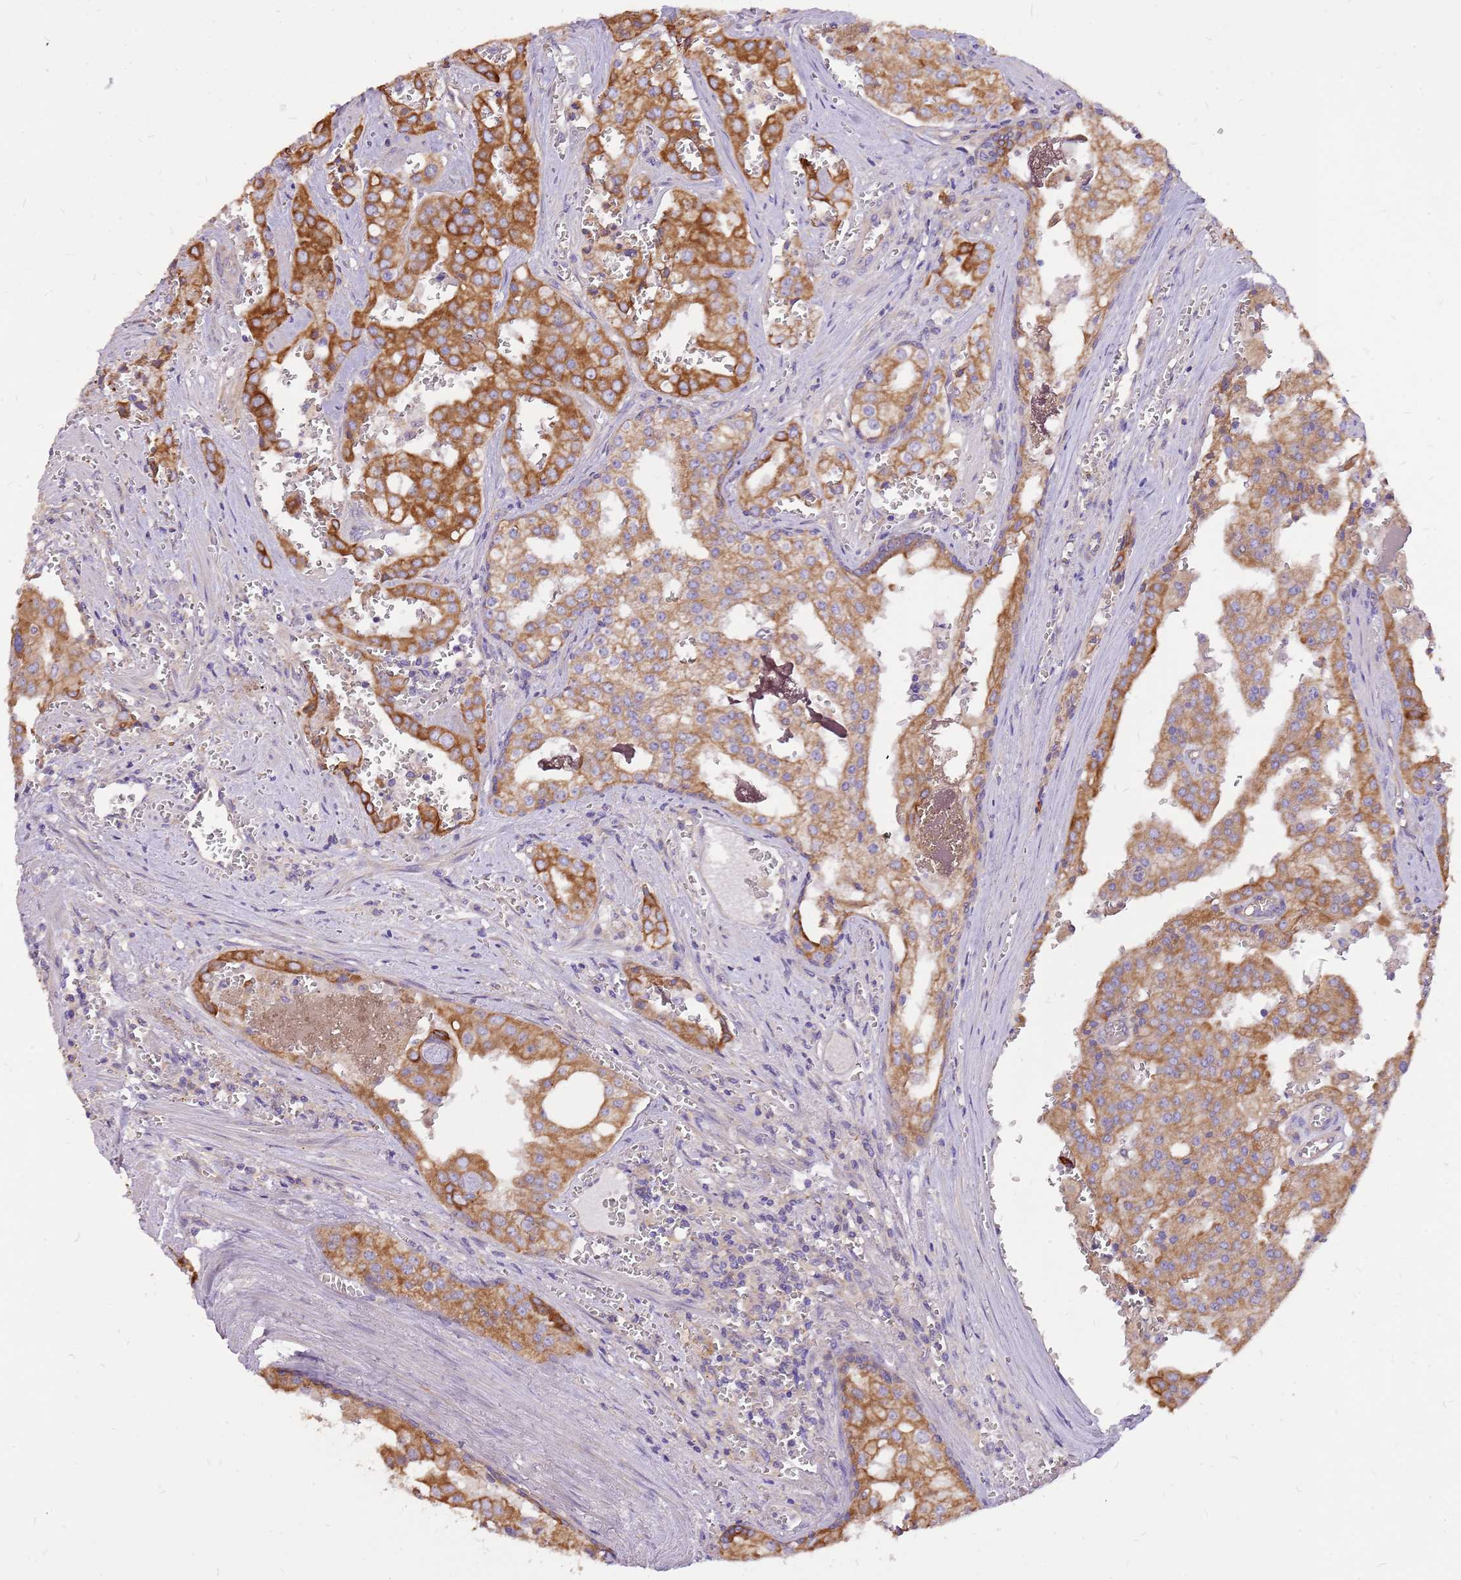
{"staining": {"intensity": "moderate", "quantity": ">75%", "location": "cytoplasmic/membranous"}, "tissue": "prostate cancer", "cell_type": "Tumor cells", "image_type": "cancer", "snomed": [{"axis": "morphology", "description": "Adenocarcinoma, High grade"}, {"axis": "topography", "description": "Prostate"}], "caption": "A brown stain labels moderate cytoplasmic/membranous positivity of a protein in human prostate cancer tumor cells. The protein of interest is shown in brown color, while the nuclei are stained blue.", "gene": "WASHC4", "patient": {"sex": "male", "age": 68}}